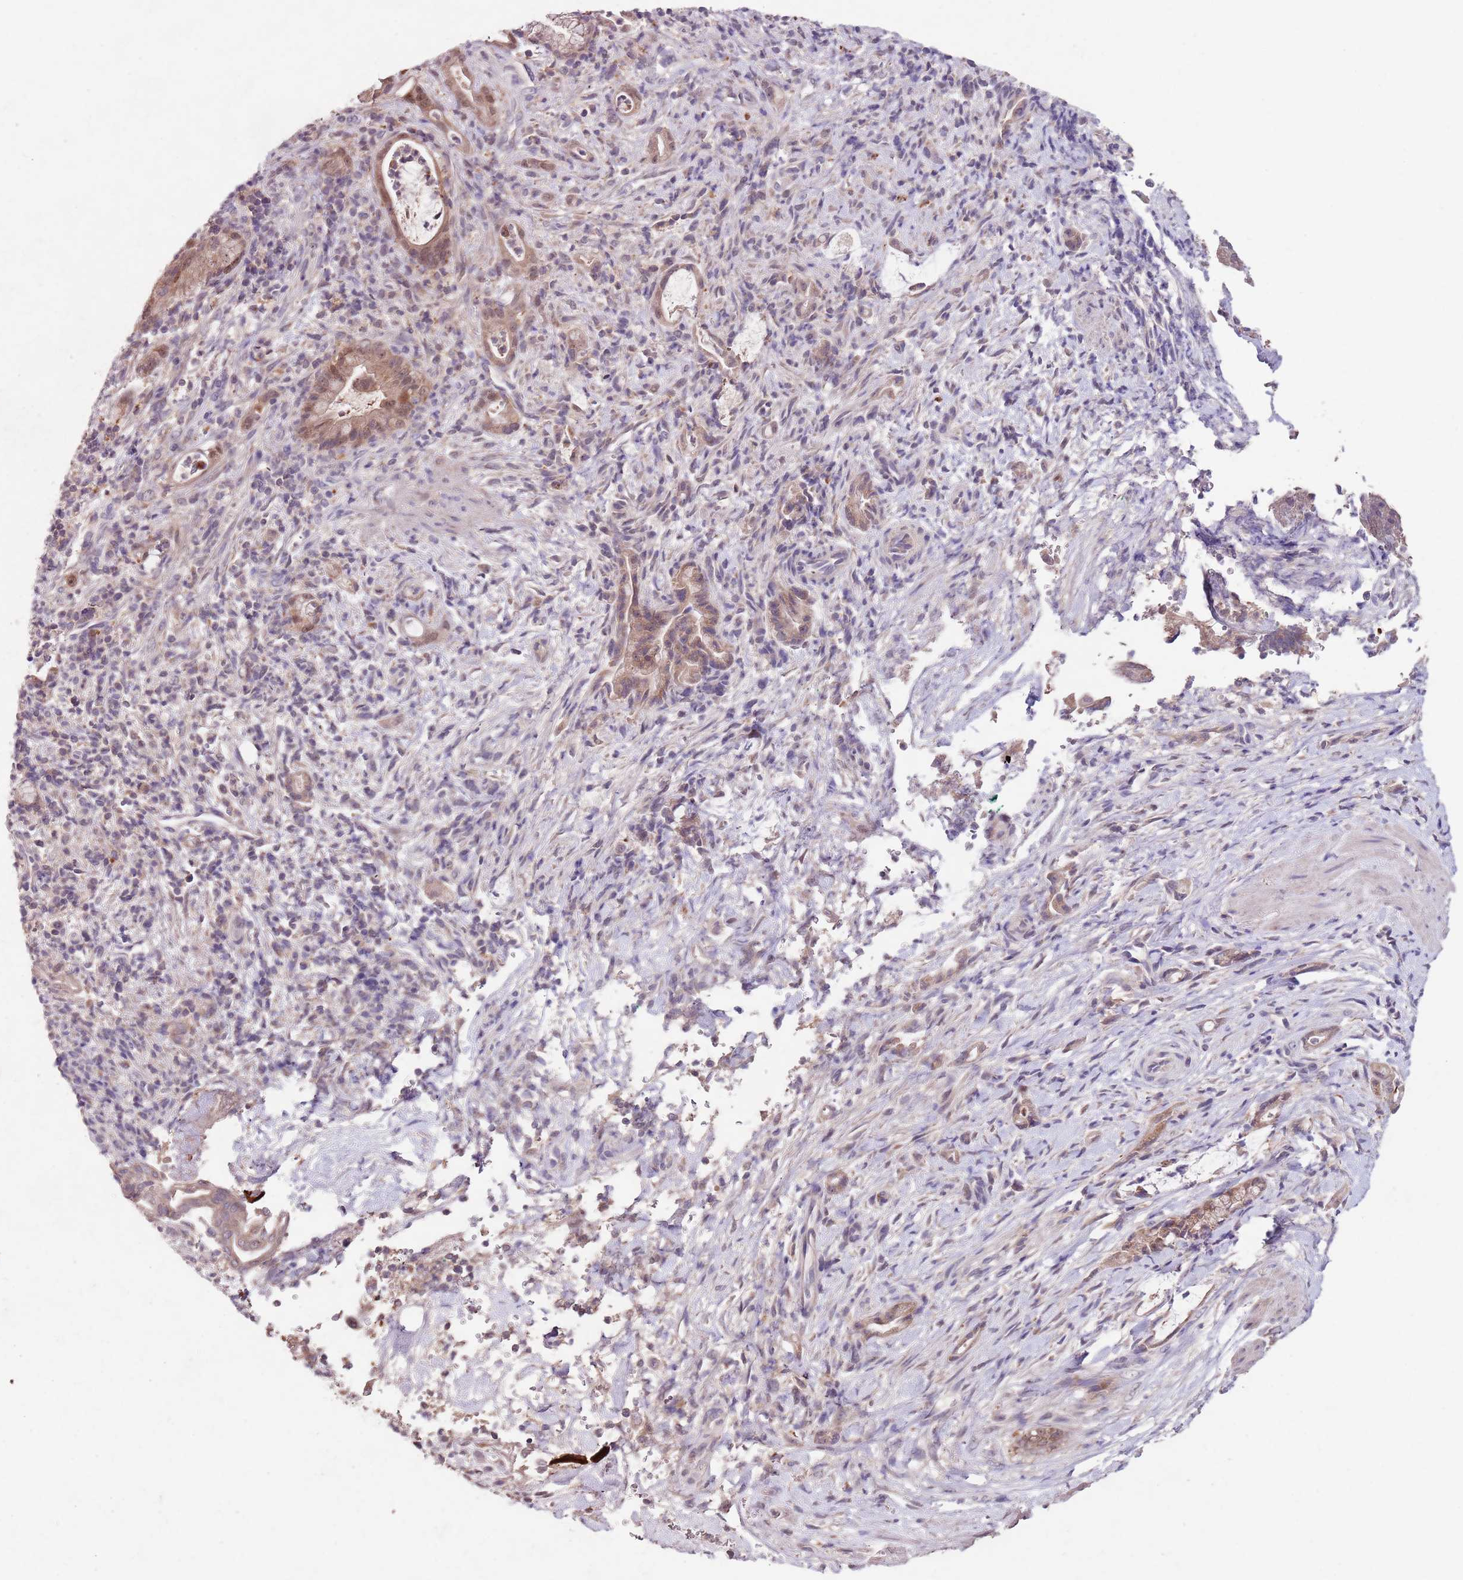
{"staining": {"intensity": "moderate", "quantity": ">75%", "location": "cytoplasmic/membranous,nuclear"}, "tissue": "pancreatic cancer", "cell_type": "Tumor cells", "image_type": "cancer", "snomed": [{"axis": "morphology", "description": "Normal tissue, NOS"}, {"axis": "morphology", "description": "Adenocarcinoma, NOS"}, {"axis": "topography", "description": "Pancreas"}], "caption": "About >75% of tumor cells in human pancreatic cancer (adenocarcinoma) reveal moderate cytoplasmic/membranous and nuclear protein staining as visualized by brown immunohistochemical staining.", "gene": "NRDE2", "patient": {"sex": "female", "age": 55}}